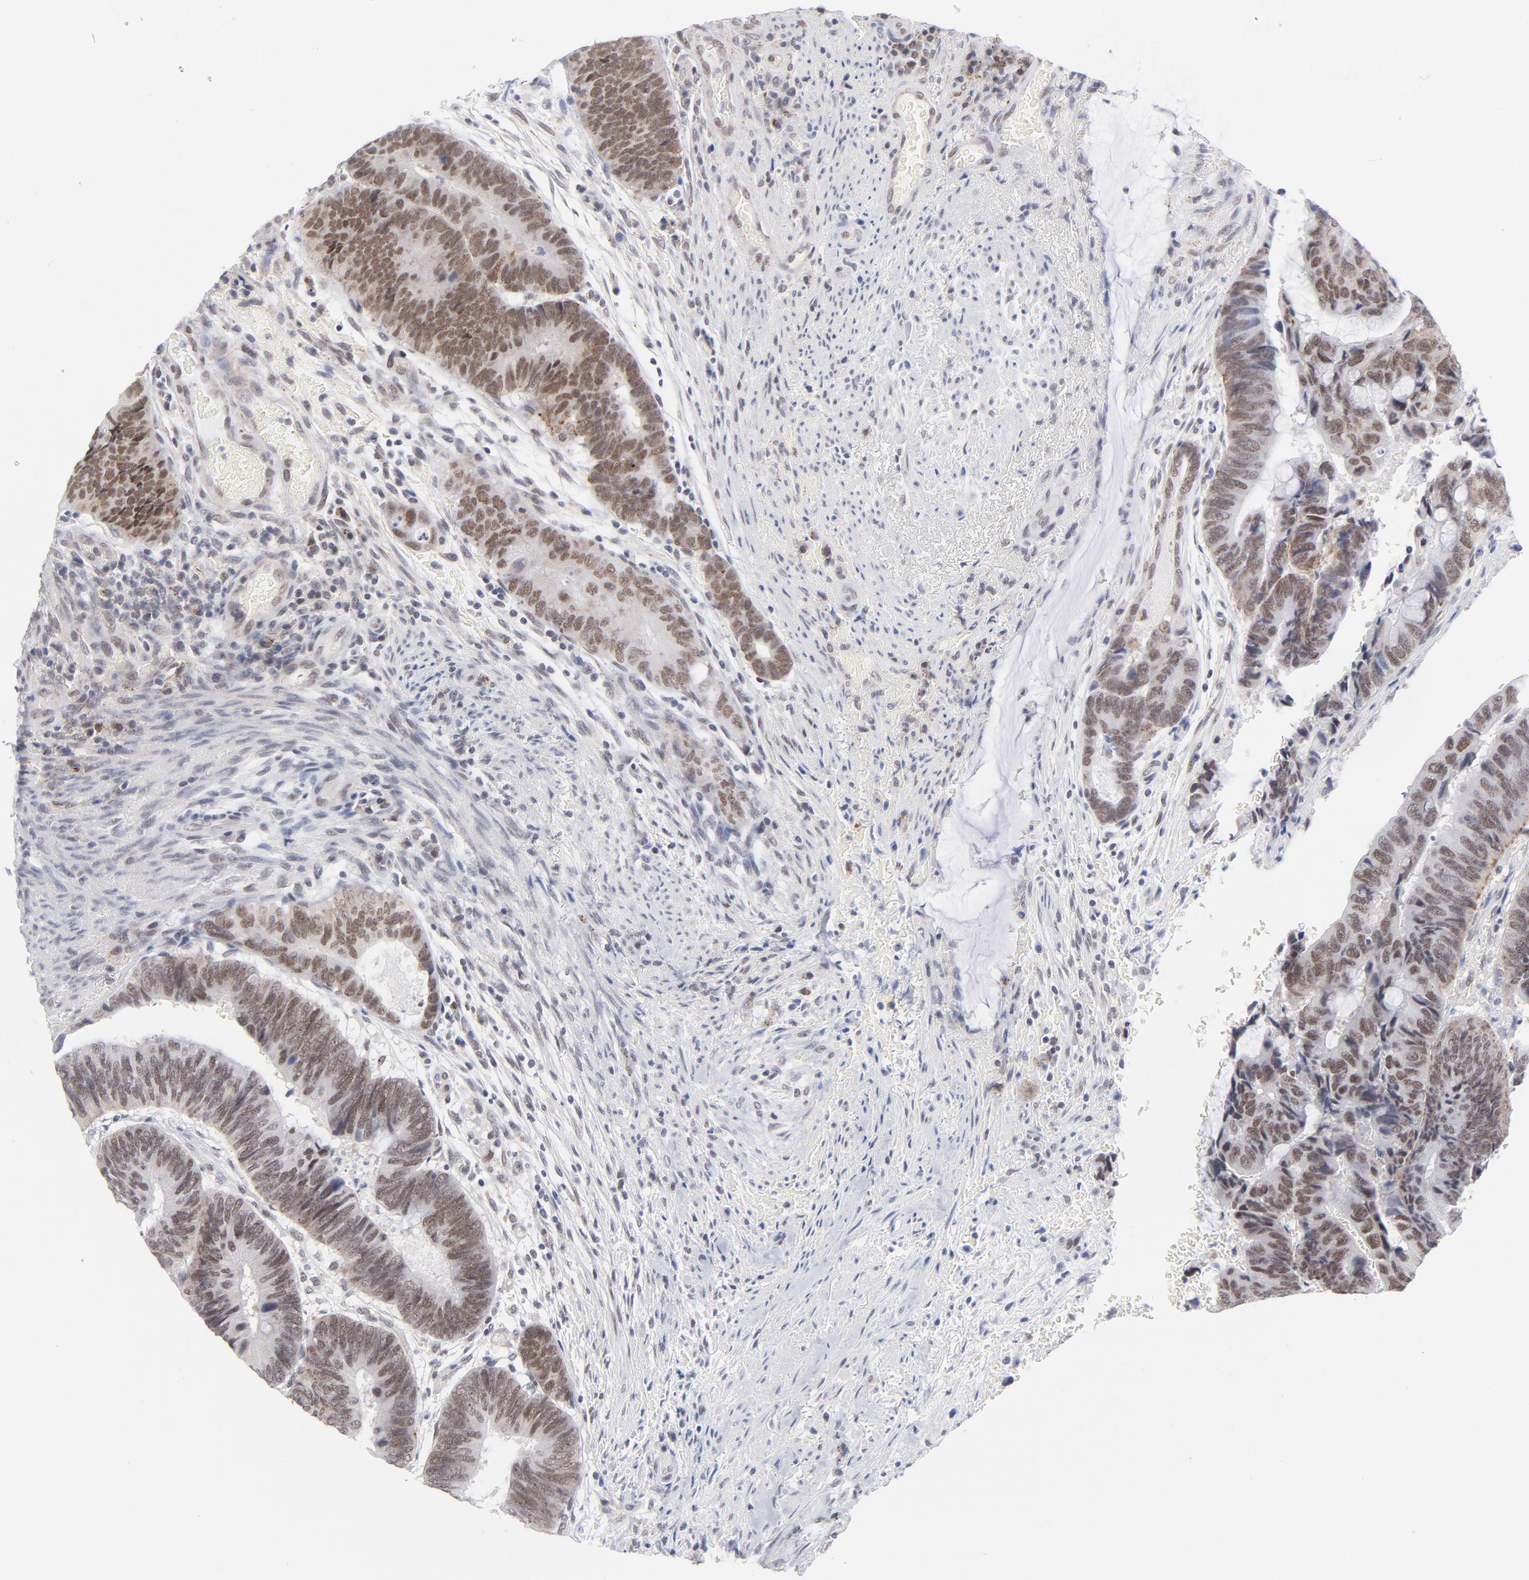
{"staining": {"intensity": "moderate", "quantity": ">75%", "location": "nuclear"}, "tissue": "colorectal cancer", "cell_type": "Tumor cells", "image_type": "cancer", "snomed": [{"axis": "morphology", "description": "Normal tissue, NOS"}, {"axis": "morphology", "description": "Adenocarcinoma, NOS"}, {"axis": "topography", "description": "Rectum"}], "caption": "Immunohistochemistry of colorectal adenocarcinoma displays medium levels of moderate nuclear expression in about >75% of tumor cells.", "gene": "BAP1", "patient": {"sex": "male", "age": 92}}